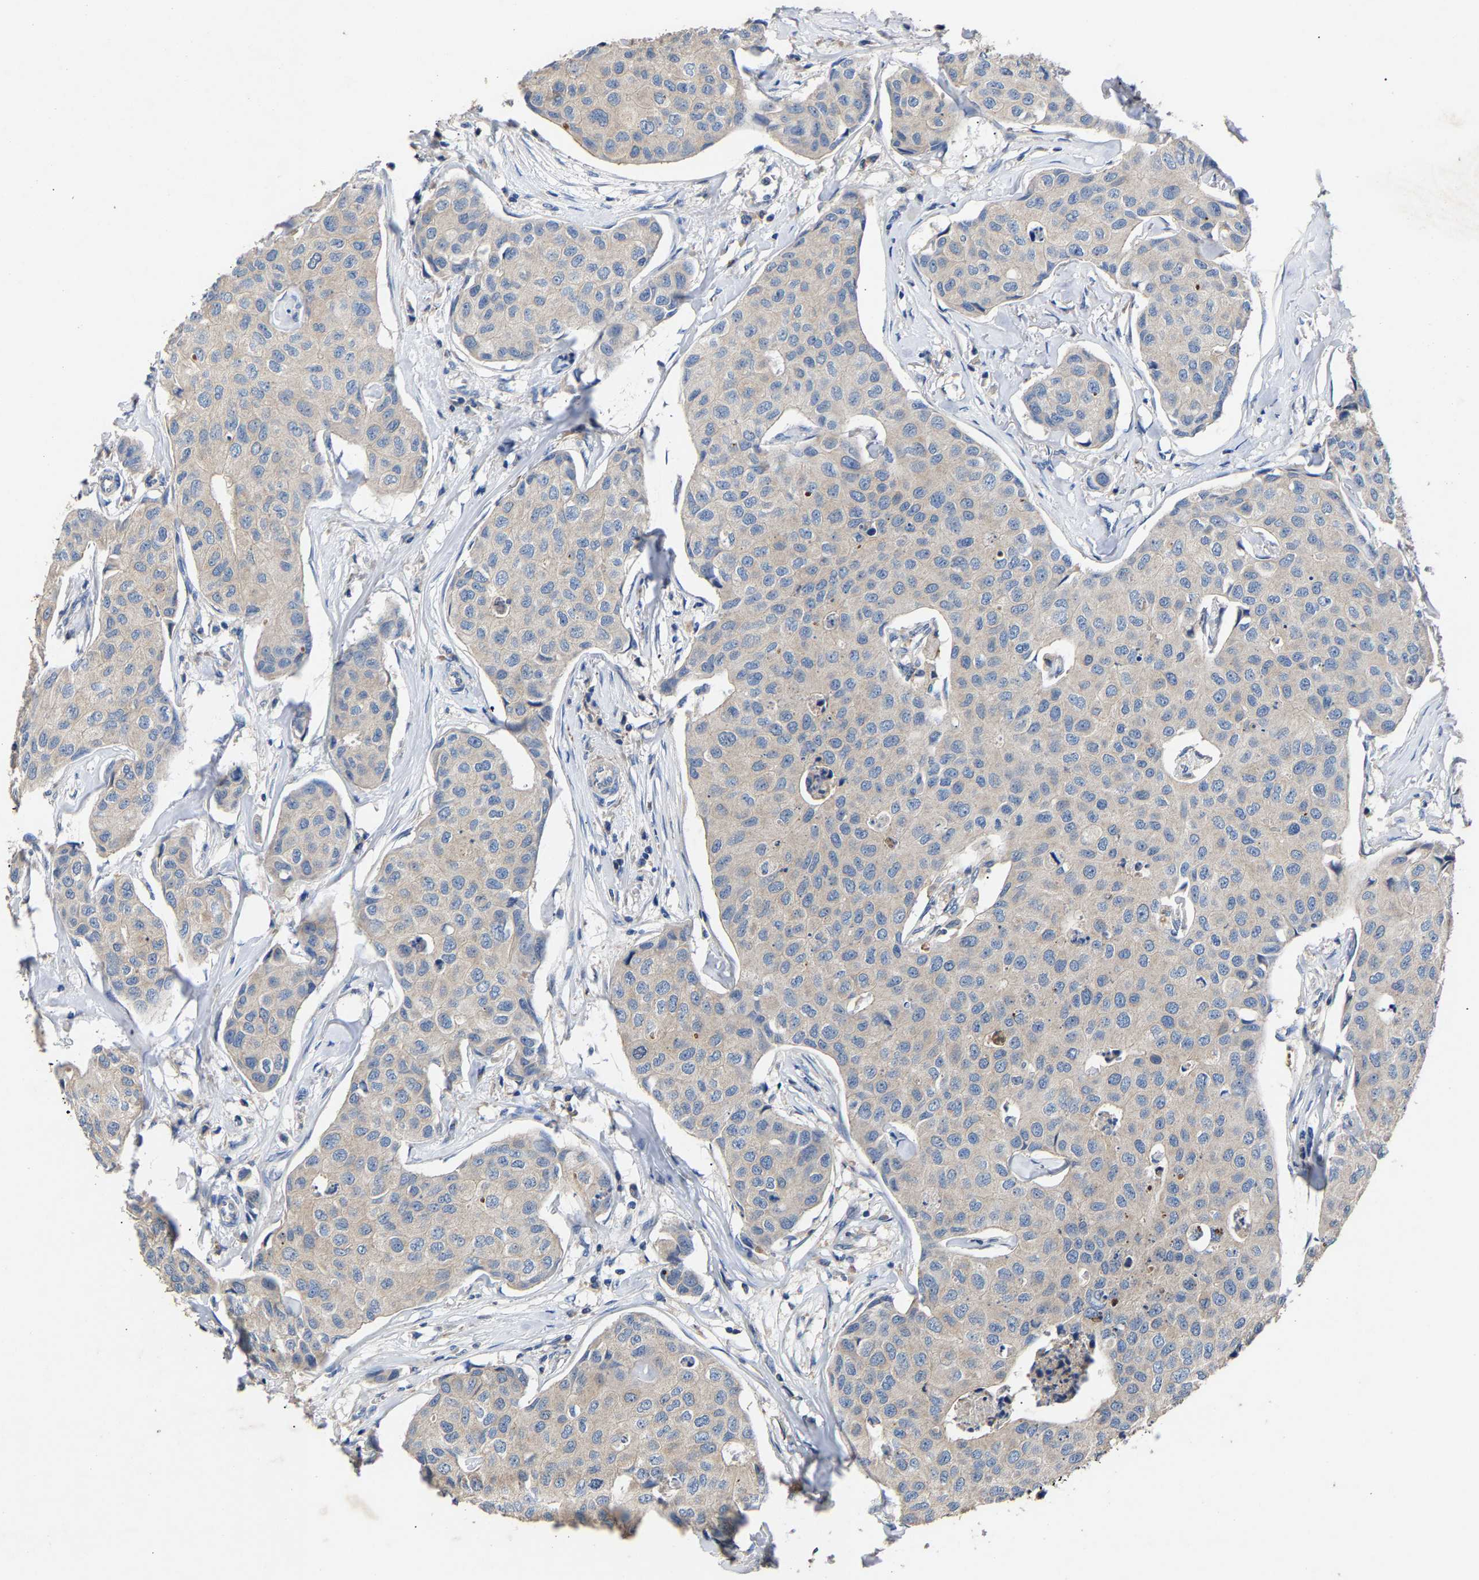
{"staining": {"intensity": "weak", "quantity": "<25%", "location": "cytoplasmic/membranous"}, "tissue": "breast cancer", "cell_type": "Tumor cells", "image_type": "cancer", "snomed": [{"axis": "morphology", "description": "Duct carcinoma"}, {"axis": "topography", "description": "Breast"}], "caption": "The image demonstrates no significant expression in tumor cells of breast cancer (invasive ductal carcinoma). The staining was performed using DAB (3,3'-diaminobenzidine) to visualize the protein expression in brown, while the nuclei were stained in blue with hematoxylin (Magnification: 20x).", "gene": "CCDC171", "patient": {"sex": "female", "age": 80}}